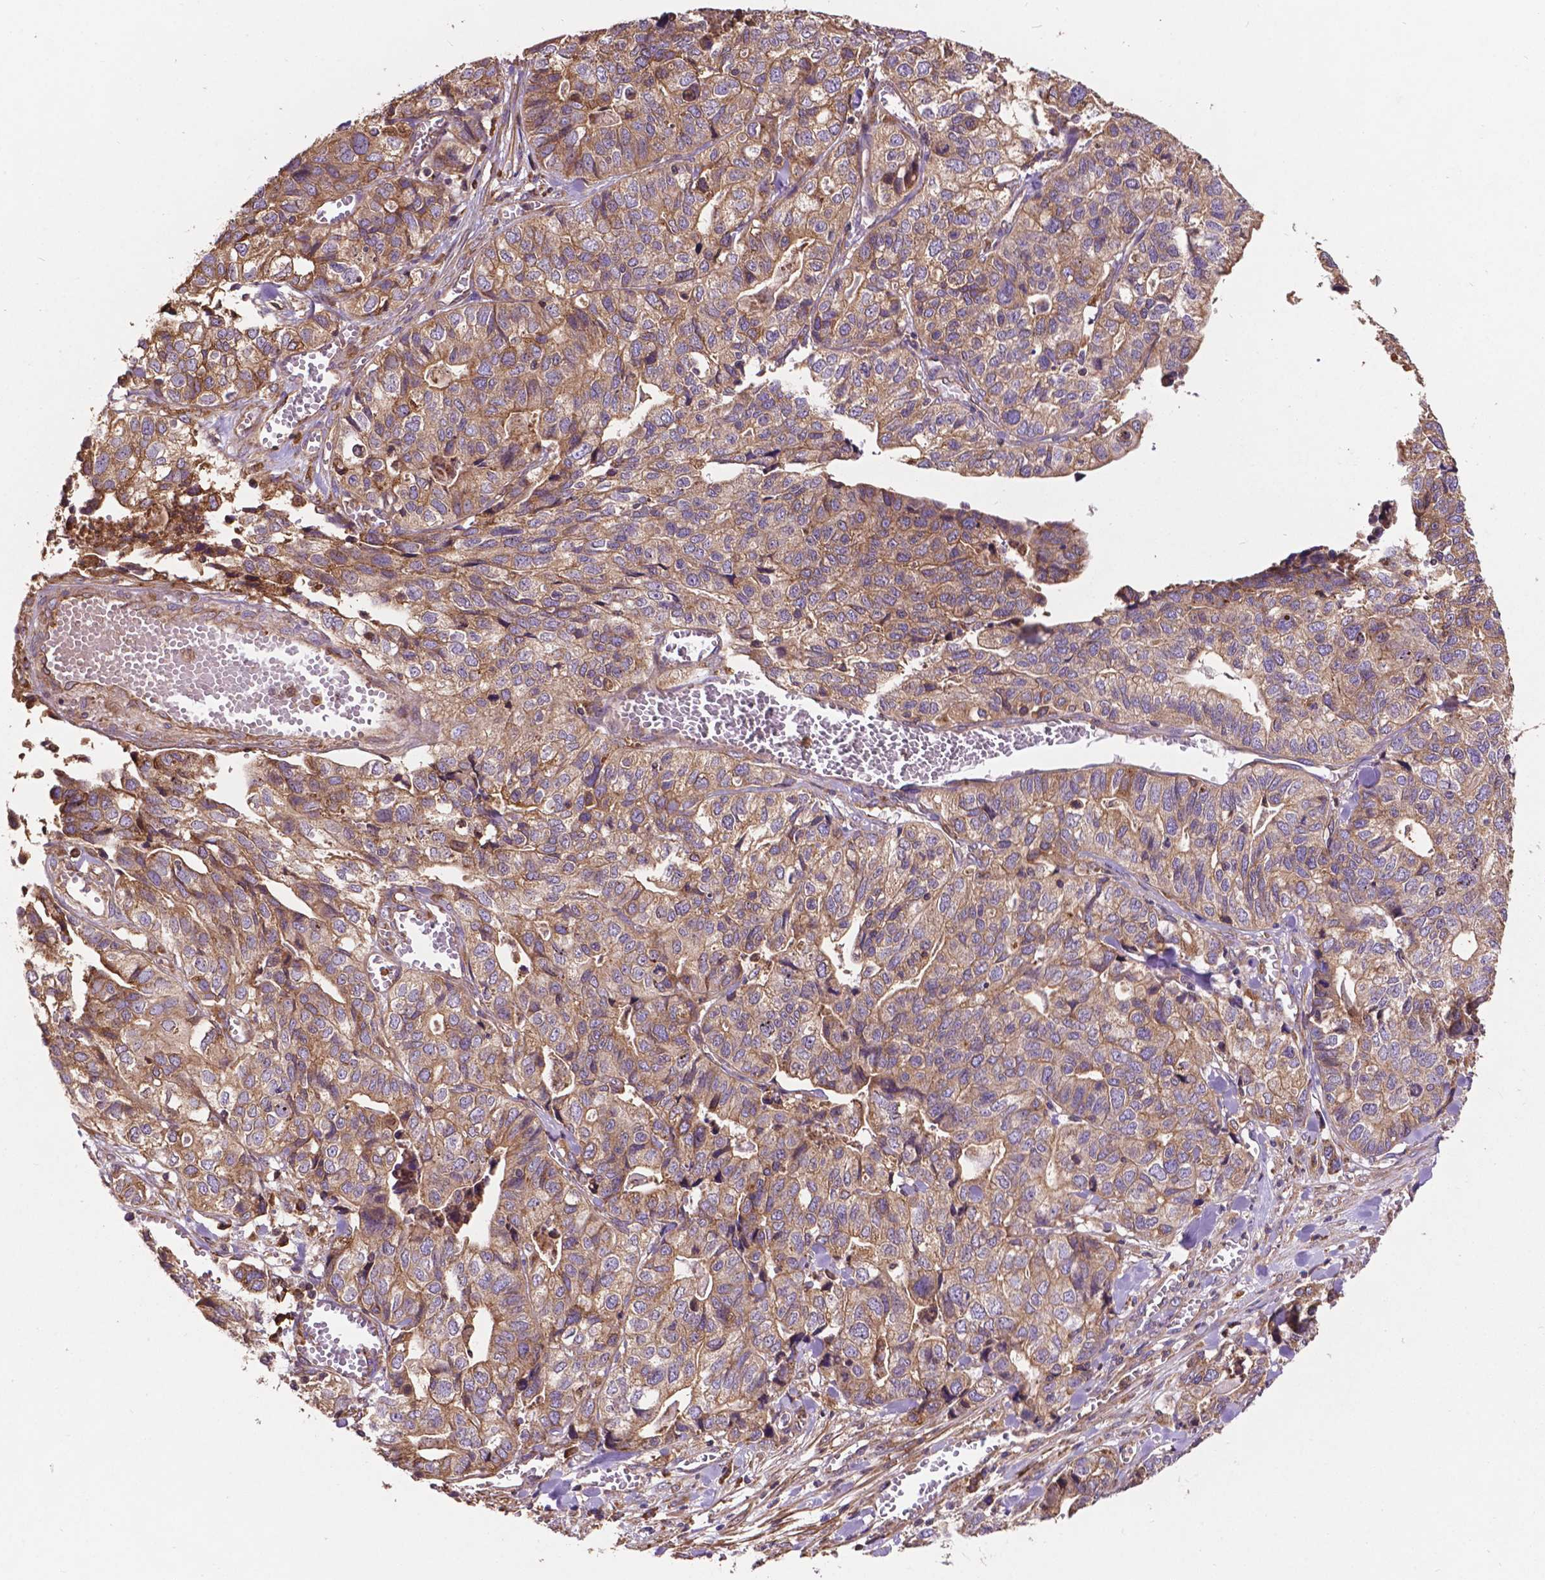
{"staining": {"intensity": "weak", "quantity": ">75%", "location": "cytoplasmic/membranous"}, "tissue": "stomach cancer", "cell_type": "Tumor cells", "image_type": "cancer", "snomed": [{"axis": "morphology", "description": "Adenocarcinoma, NOS"}, {"axis": "topography", "description": "Stomach, upper"}], "caption": "Human stomach cancer stained with a protein marker displays weak staining in tumor cells.", "gene": "CCDC71L", "patient": {"sex": "female", "age": 67}}